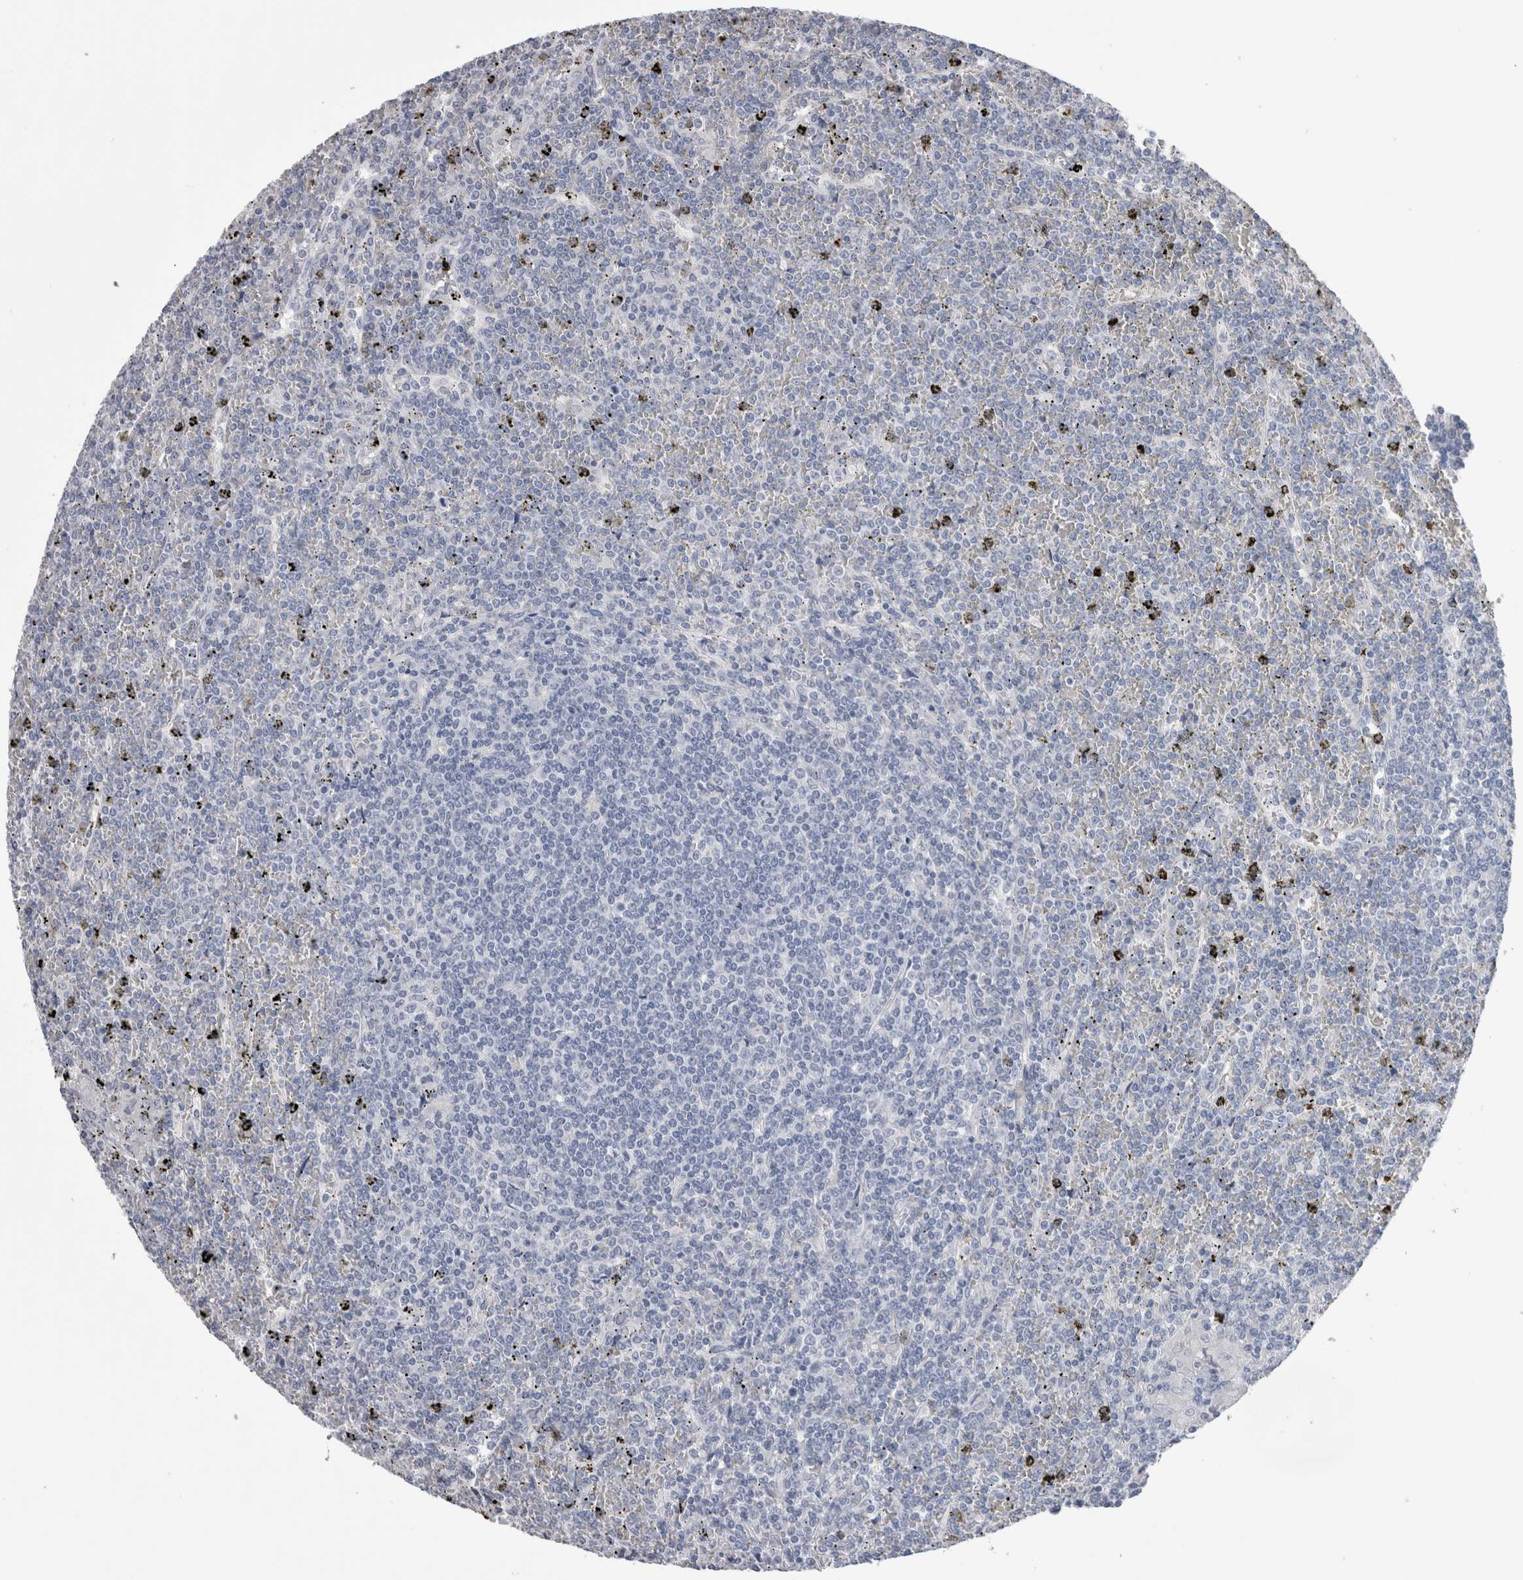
{"staining": {"intensity": "negative", "quantity": "none", "location": "none"}, "tissue": "lymphoma", "cell_type": "Tumor cells", "image_type": "cancer", "snomed": [{"axis": "morphology", "description": "Malignant lymphoma, non-Hodgkin's type, Low grade"}, {"axis": "topography", "description": "Spleen"}], "caption": "Tumor cells are negative for protein expression in human malignant lymphoma, non-Hodgkin's type (low-grade).", "gene": "CA8", "patient": {"sex": "female", "age": 19}}